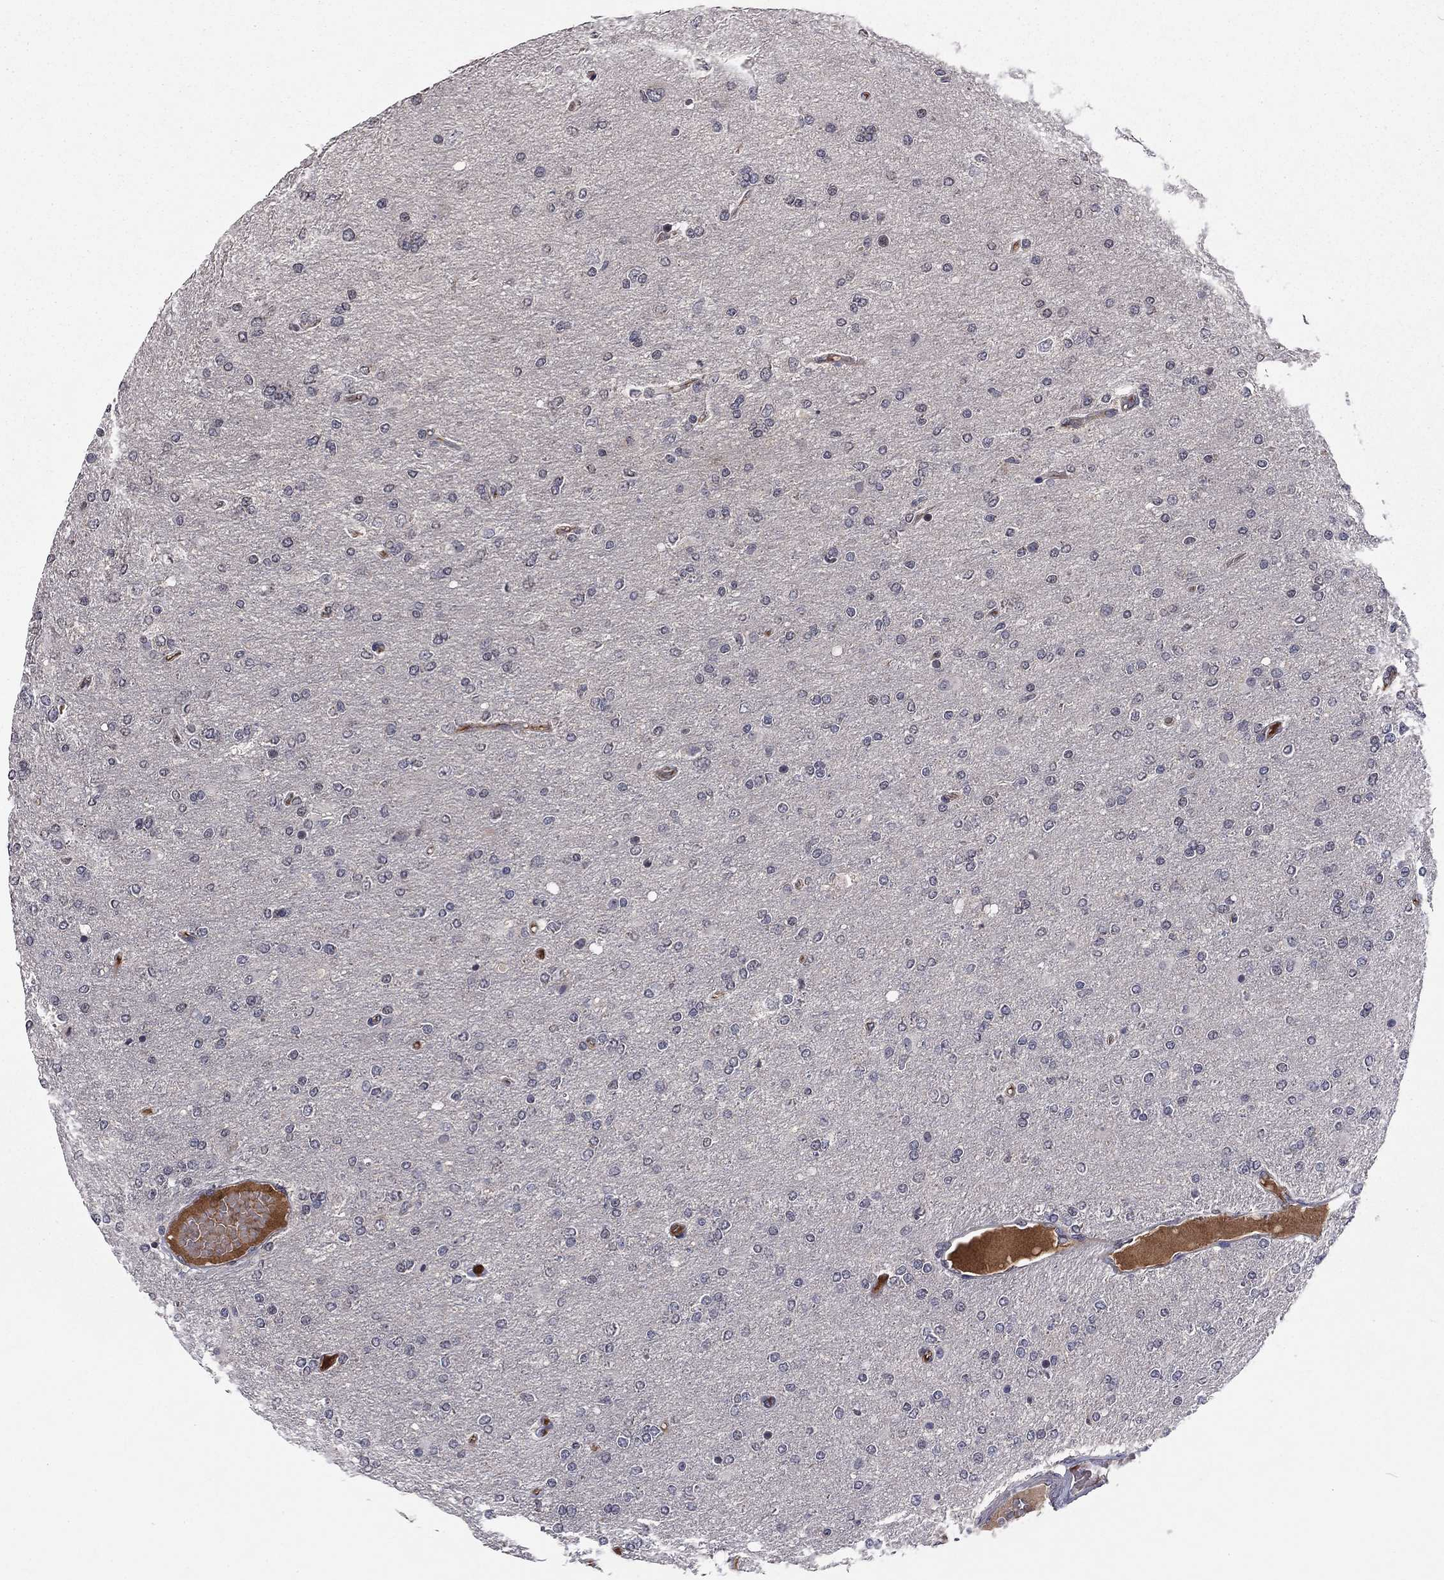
{"staining": {"intensity": "negative", "quantity": "none", "location": "none"}, "tissue": "glioma", "cell_type": "Tumor cells", "image_type": "cancer", "snomed": [{"axis": "morphology", "description": "Glioma, malignant, High grade"}, {"axis": "topography", "description": "Cerebral cortex"}], "caption": "IHC of human glioma exhibits no staining in tumor cells. (Immunohistochemistry (ihc), brightfield microscopy, high magnification).", "gene": "PROS1", "patient": {"sex": "male", "age": 70}}